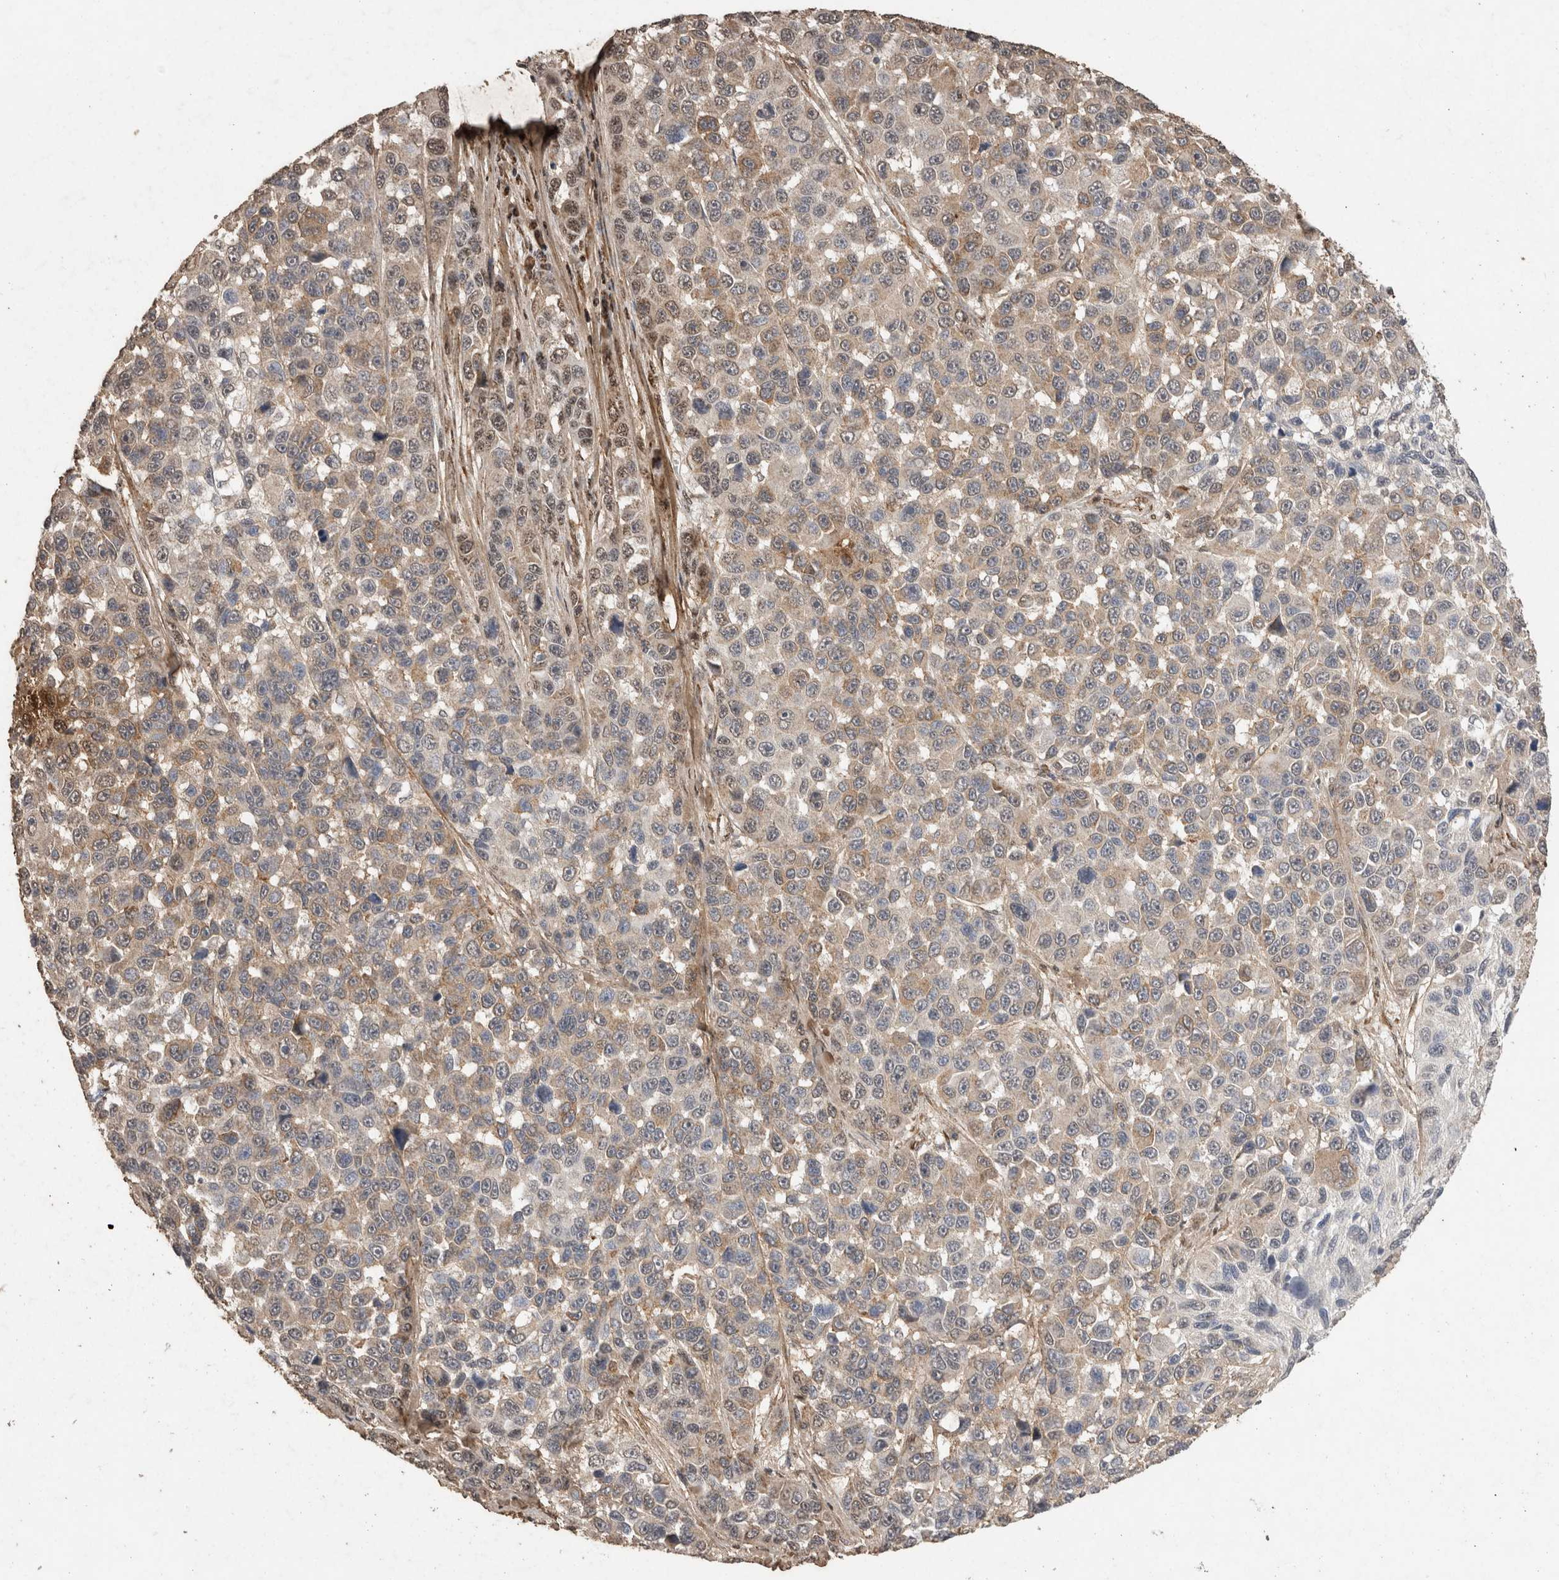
{"staining": {"intensity": "weak", "quantity": "25%-75%", "location": "cytoplasmic/membranous"}, "tissue": "melanoma", "cell_type": "Tumor cells", "image_type": "cancer", "snomed": [{"axis": "morphology", "description": "Malignant melanoma, NOS"}, {"axis": "topography", "description": "Skin"}], "caption": "DAB immunohistochemical staining of melanoma reveals weak cytoplasmic/membranous protein staining in about 25%-75% of tumor cells. (DAB = brown stain, brightfield microscopy at high magnification).", "gene": "C1QTNF5", "patient": {"sex": "male", "age": 53}}